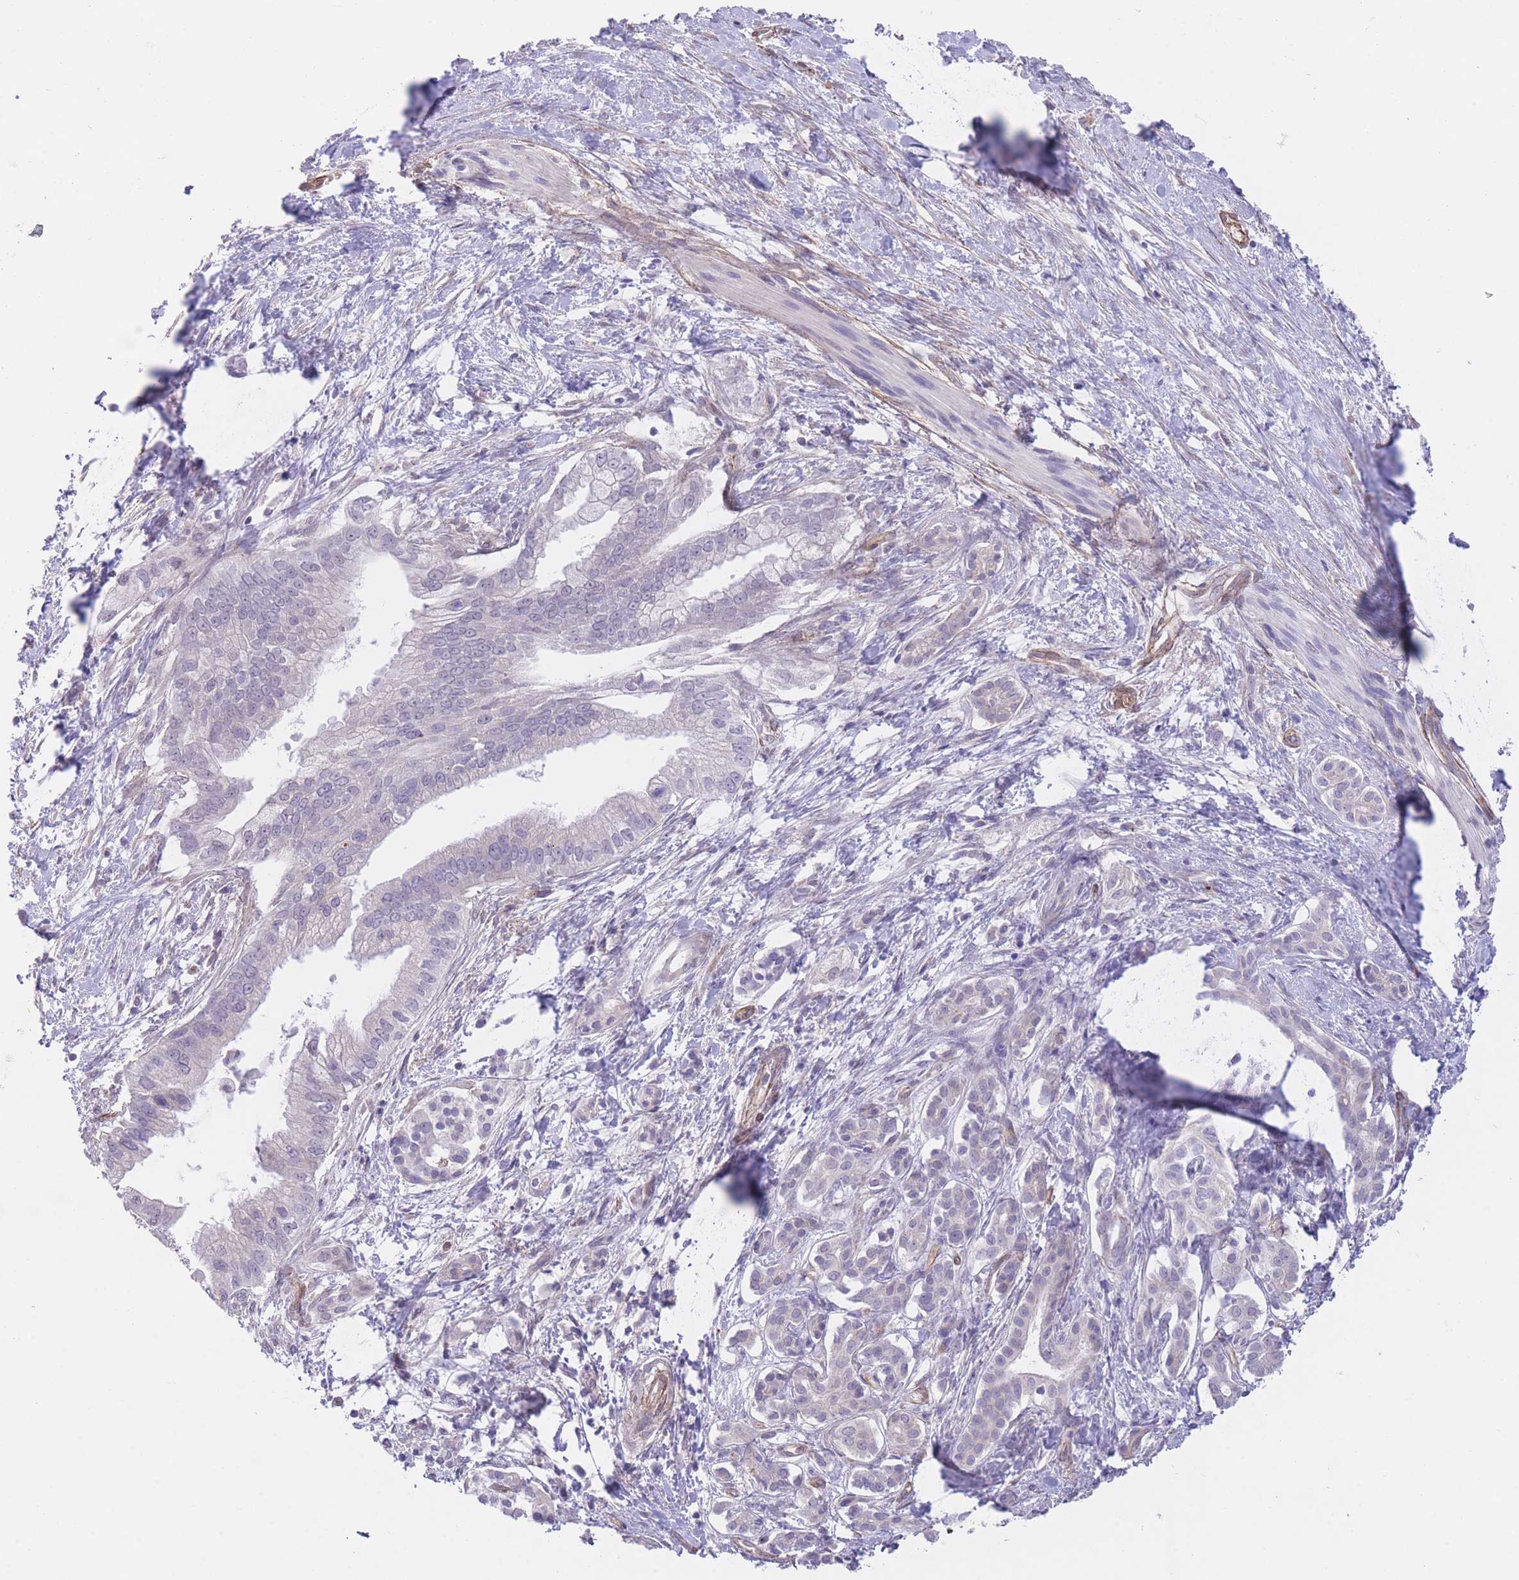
{"staining": {"intensity": "negative", "quantity": "none", "location": "none"}, "tissue": "pancreatic cancer", "cell_type": "Tumor cells", "image_type": "cancer", "snomed": [{"axis": "morphology", "description": "Adenocarcinoma, NOS"}, {"axis": "topography", "description": "Pancreas"}], "caption": "There is no significant positivity in tumor cells of adenocarcinoma (pancreatic).", "gene": "QTRT1", "patient": {"sex": "male", "age": 70}}